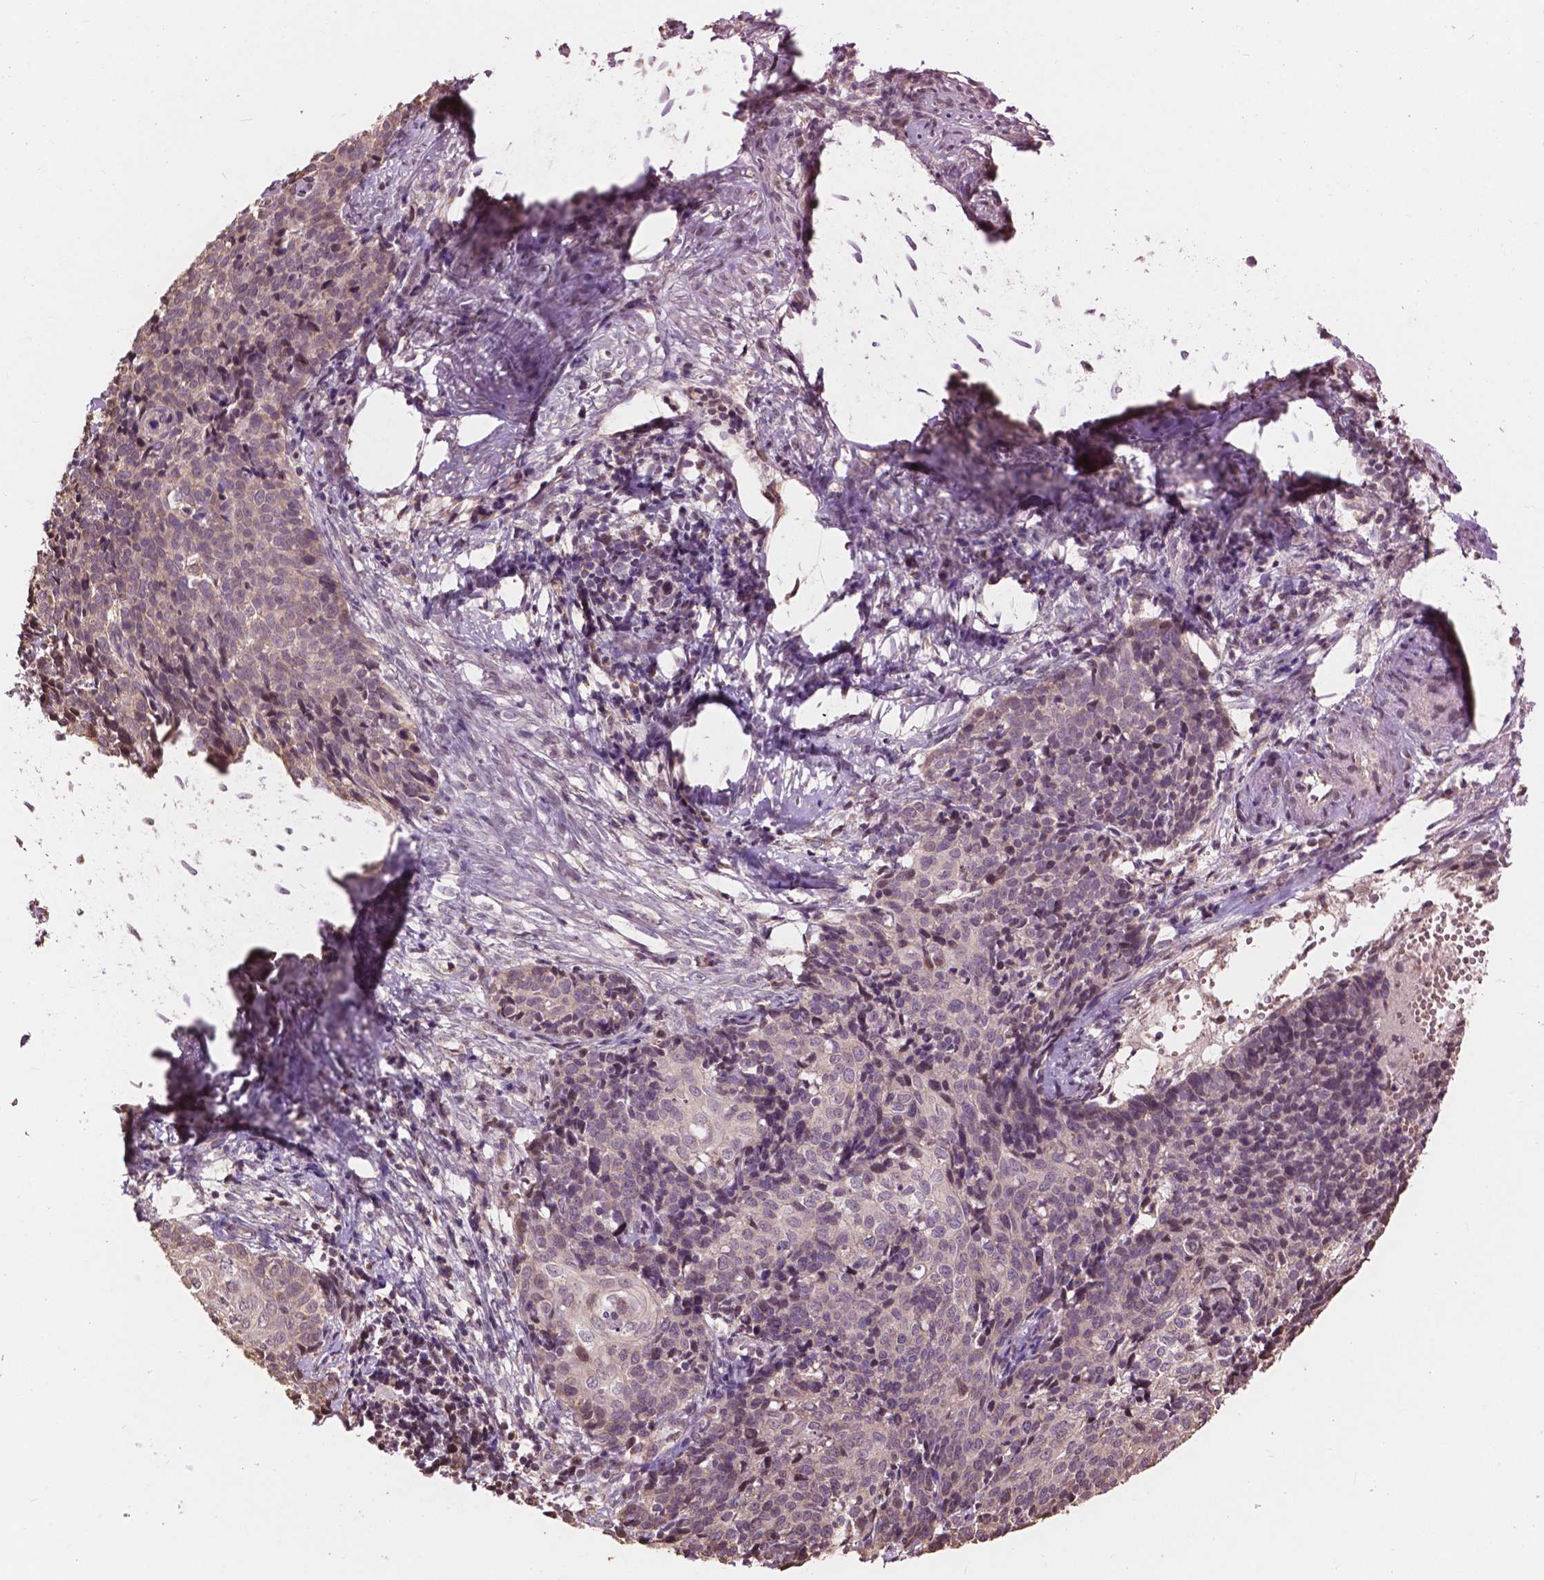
{"staining": {"intensity": "negative", "quantity": "none", "location": "none"}, "tissue": "cervical cancer", "cell_type": "Tumor cells", "image_type": "cancer", "snomed": [{"axis": "morphology", "description": "Squamous cell carcinoma, NOS"}, {"axis": "topography", "description": "Cervix"}], "caption": "This micrograph is of cervical squamous cell carcinoma stained with immunohistochemistry (IHC) to label a protein in brown with the nuclei are counter-stained blue. There is no expression in tumor cells. (DAB (3,3'-diaminobenzidine) immunohistochemistry visualized using brightfield microscopy, high magnification).", "gene": "GLRA2", "patient": {"sex": "female", "age": 39}}